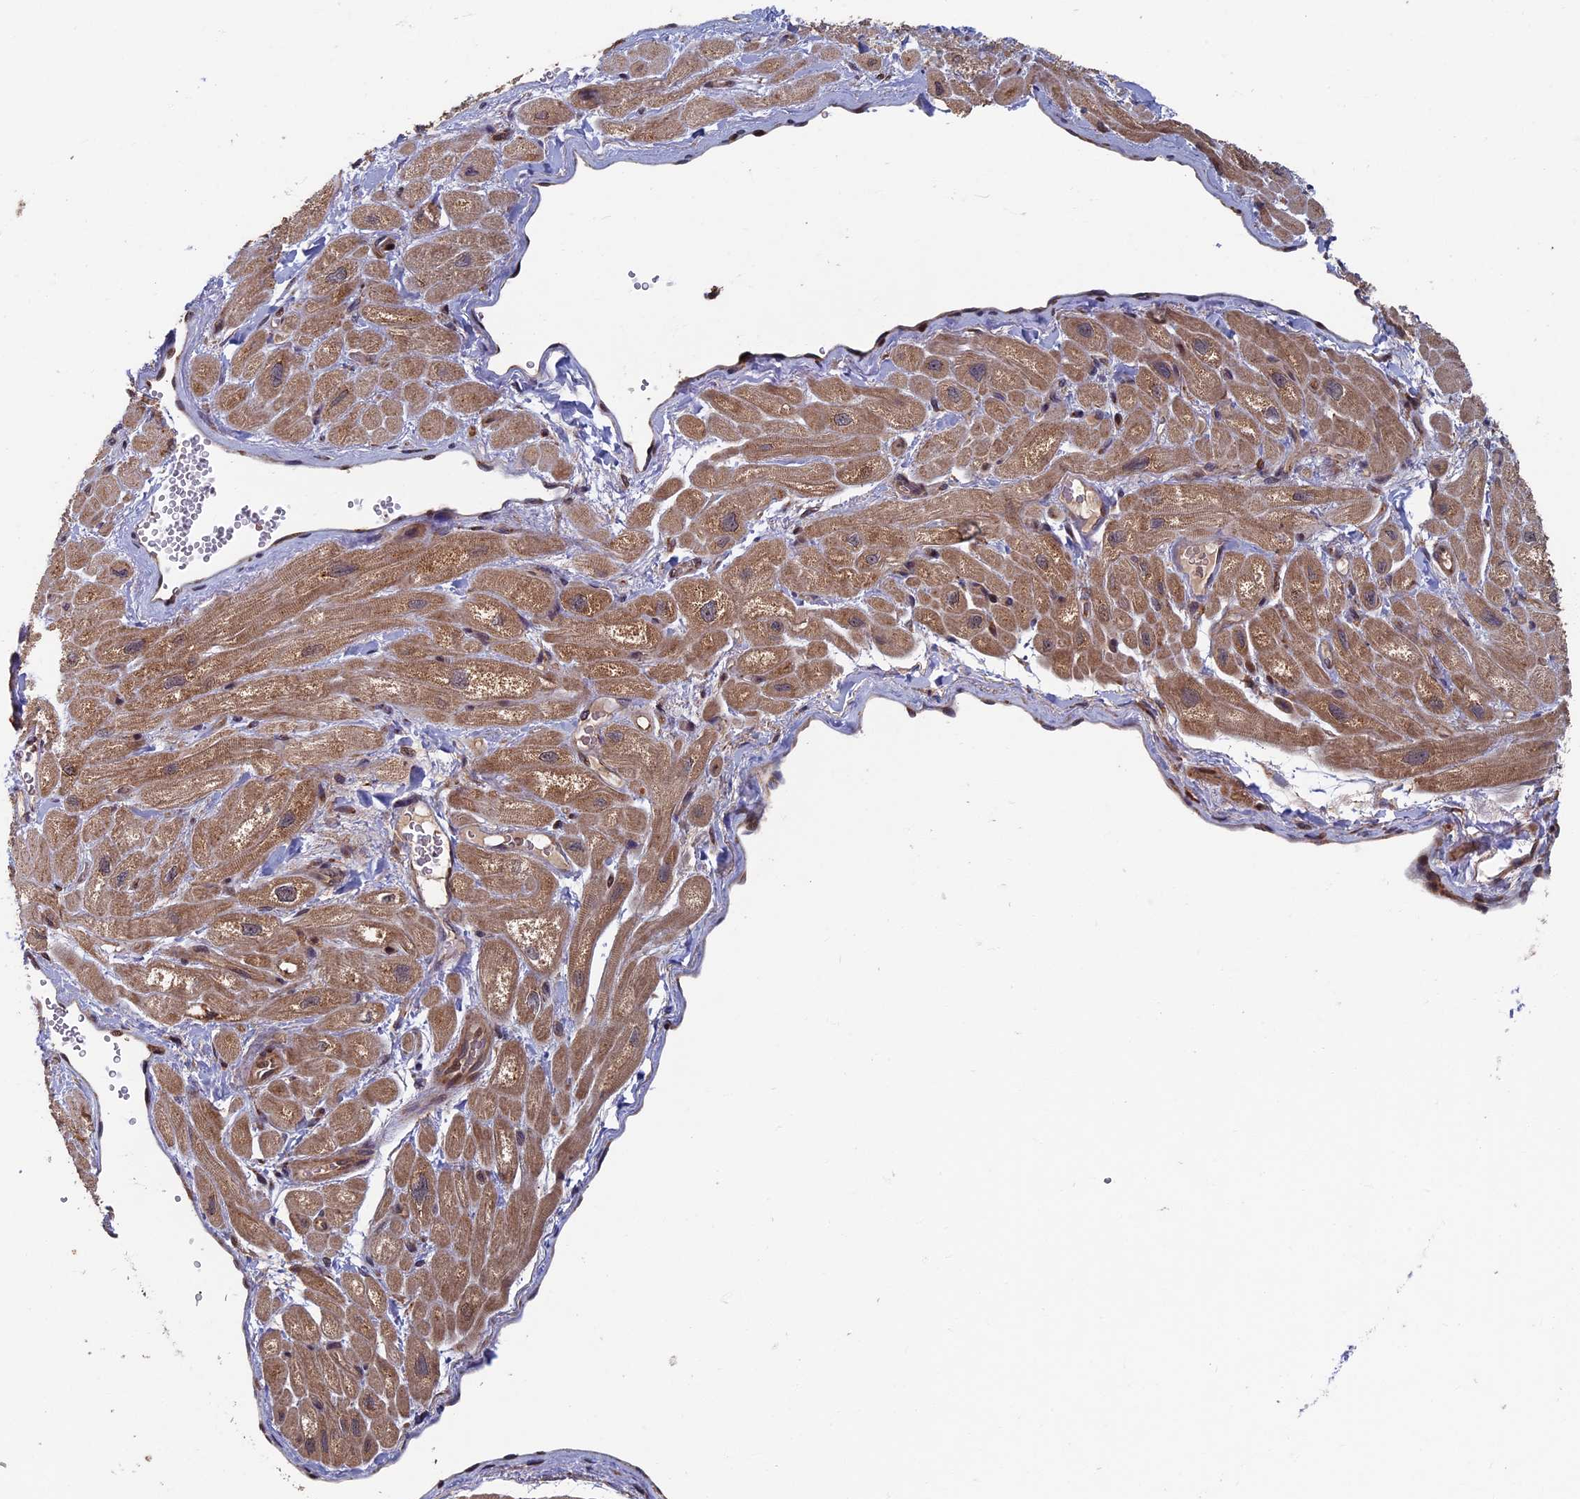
{"staining": {"intensity": "weak", "quantity": "25%-75%", "location": "cytoplasmic/membranous"}, "tissue": "heart muscle", "cell_type": "Cardiomyocytes", "image_type": "normal", "snomed": [{"axis": "morphology", "description": "Normal tissue, NOS"}, {"axis": "topography", "description": "Heart"}], "caption": "Brown immunohistochemical staining in benign heart muscle demonstrates weak cytoplasmic/membranous expression in about 25%-75% of cardiomyocytes. Using DAB (3,3'-diaminobenzidine) (brown) and hematoxylin (blue) stains, captured at high magnification using brightfield microscopy.", "gene": "RASGRF1", "patient": {"sex": "male", "age": 65}}